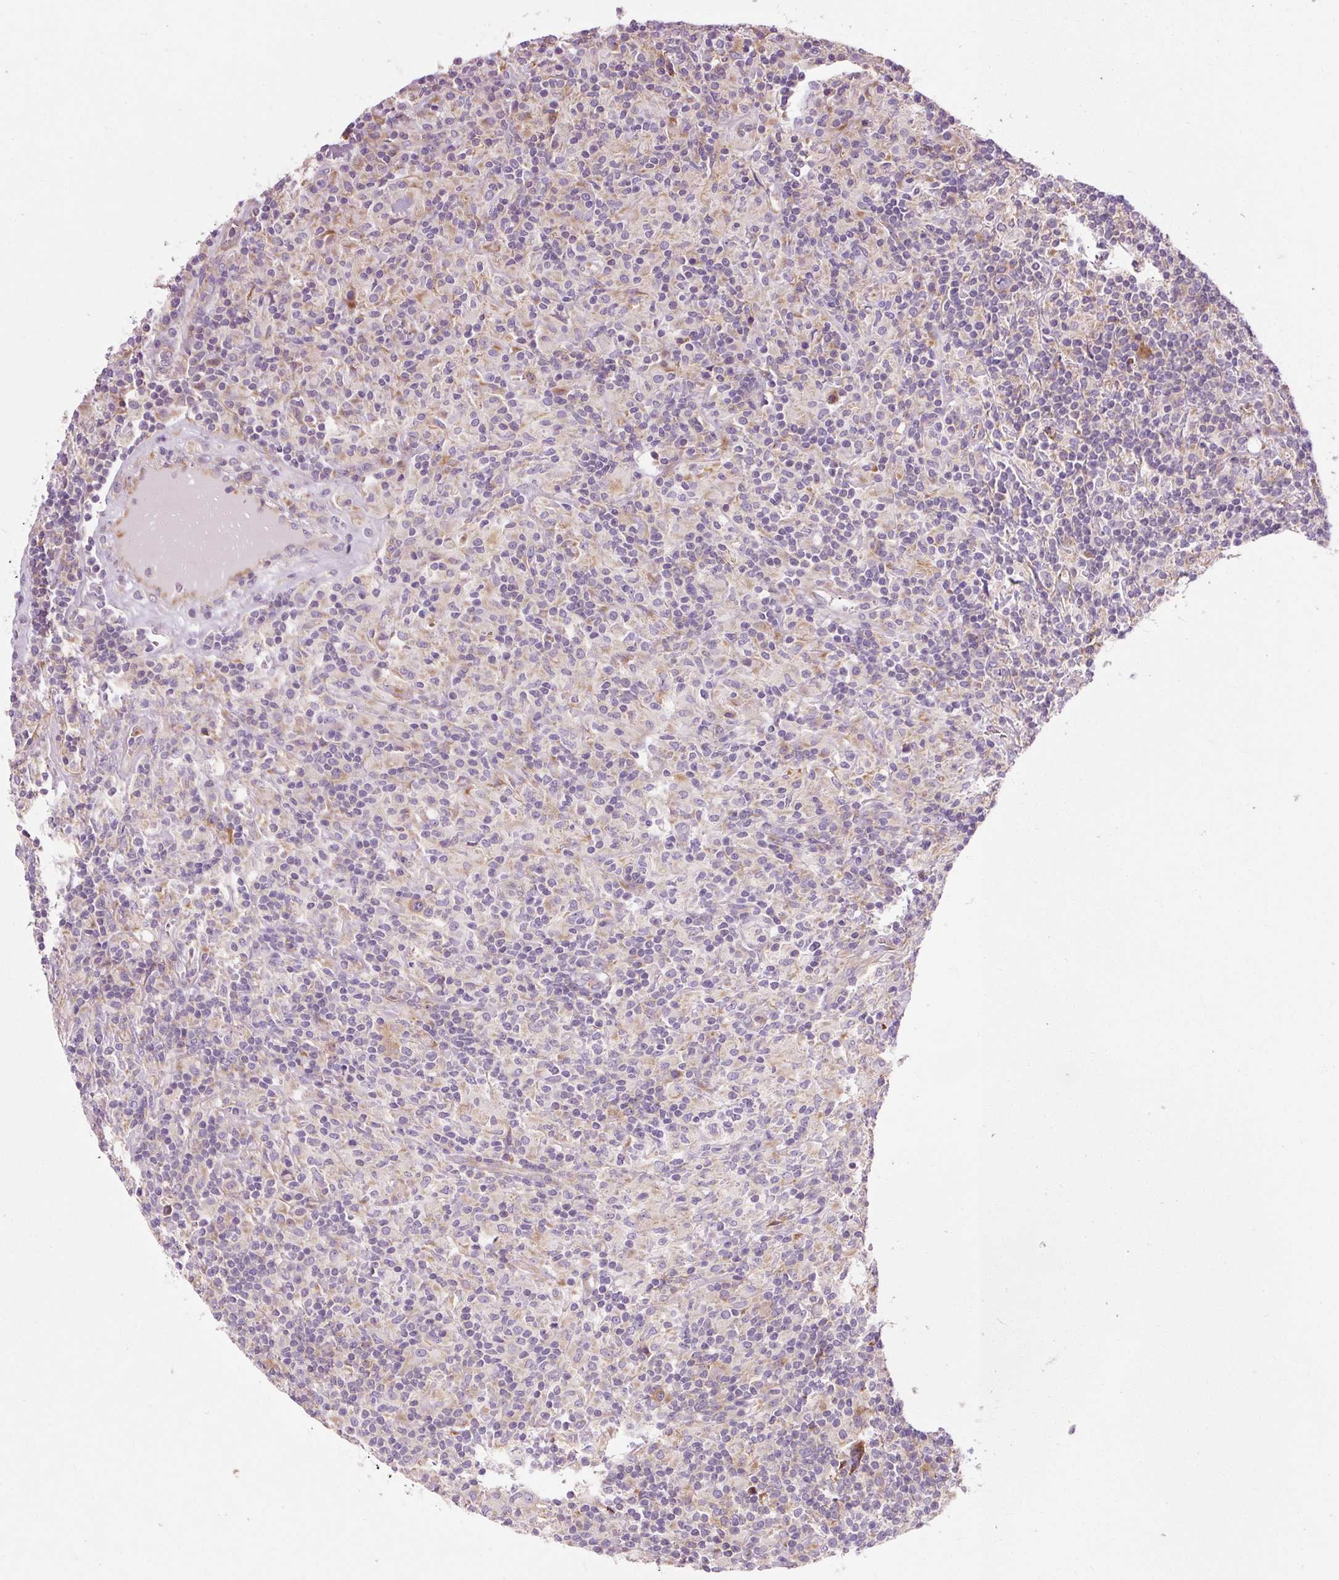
{"staining": {"intensity": "weak", "quantity": ">75%", "location": "cytoplasmic/membranous"}, "tissue": "lymphoma", "cell_type": "Tumor cells", "image_type": "cancer", "snomed": [{"axis": "morphology", "description": "Hodgkin's disease, NOS"}, {"axis": "topography", "description": "Lymph node"}], "caption": "The histopathology image reveals immunohistochemical staining of lymphoma. There is weak cytoplasmic/membranous expression is appreciated in about >75% of tumor cells.", "gene": "RPL10A", "patient": {"sex": "male", "age": 70}}